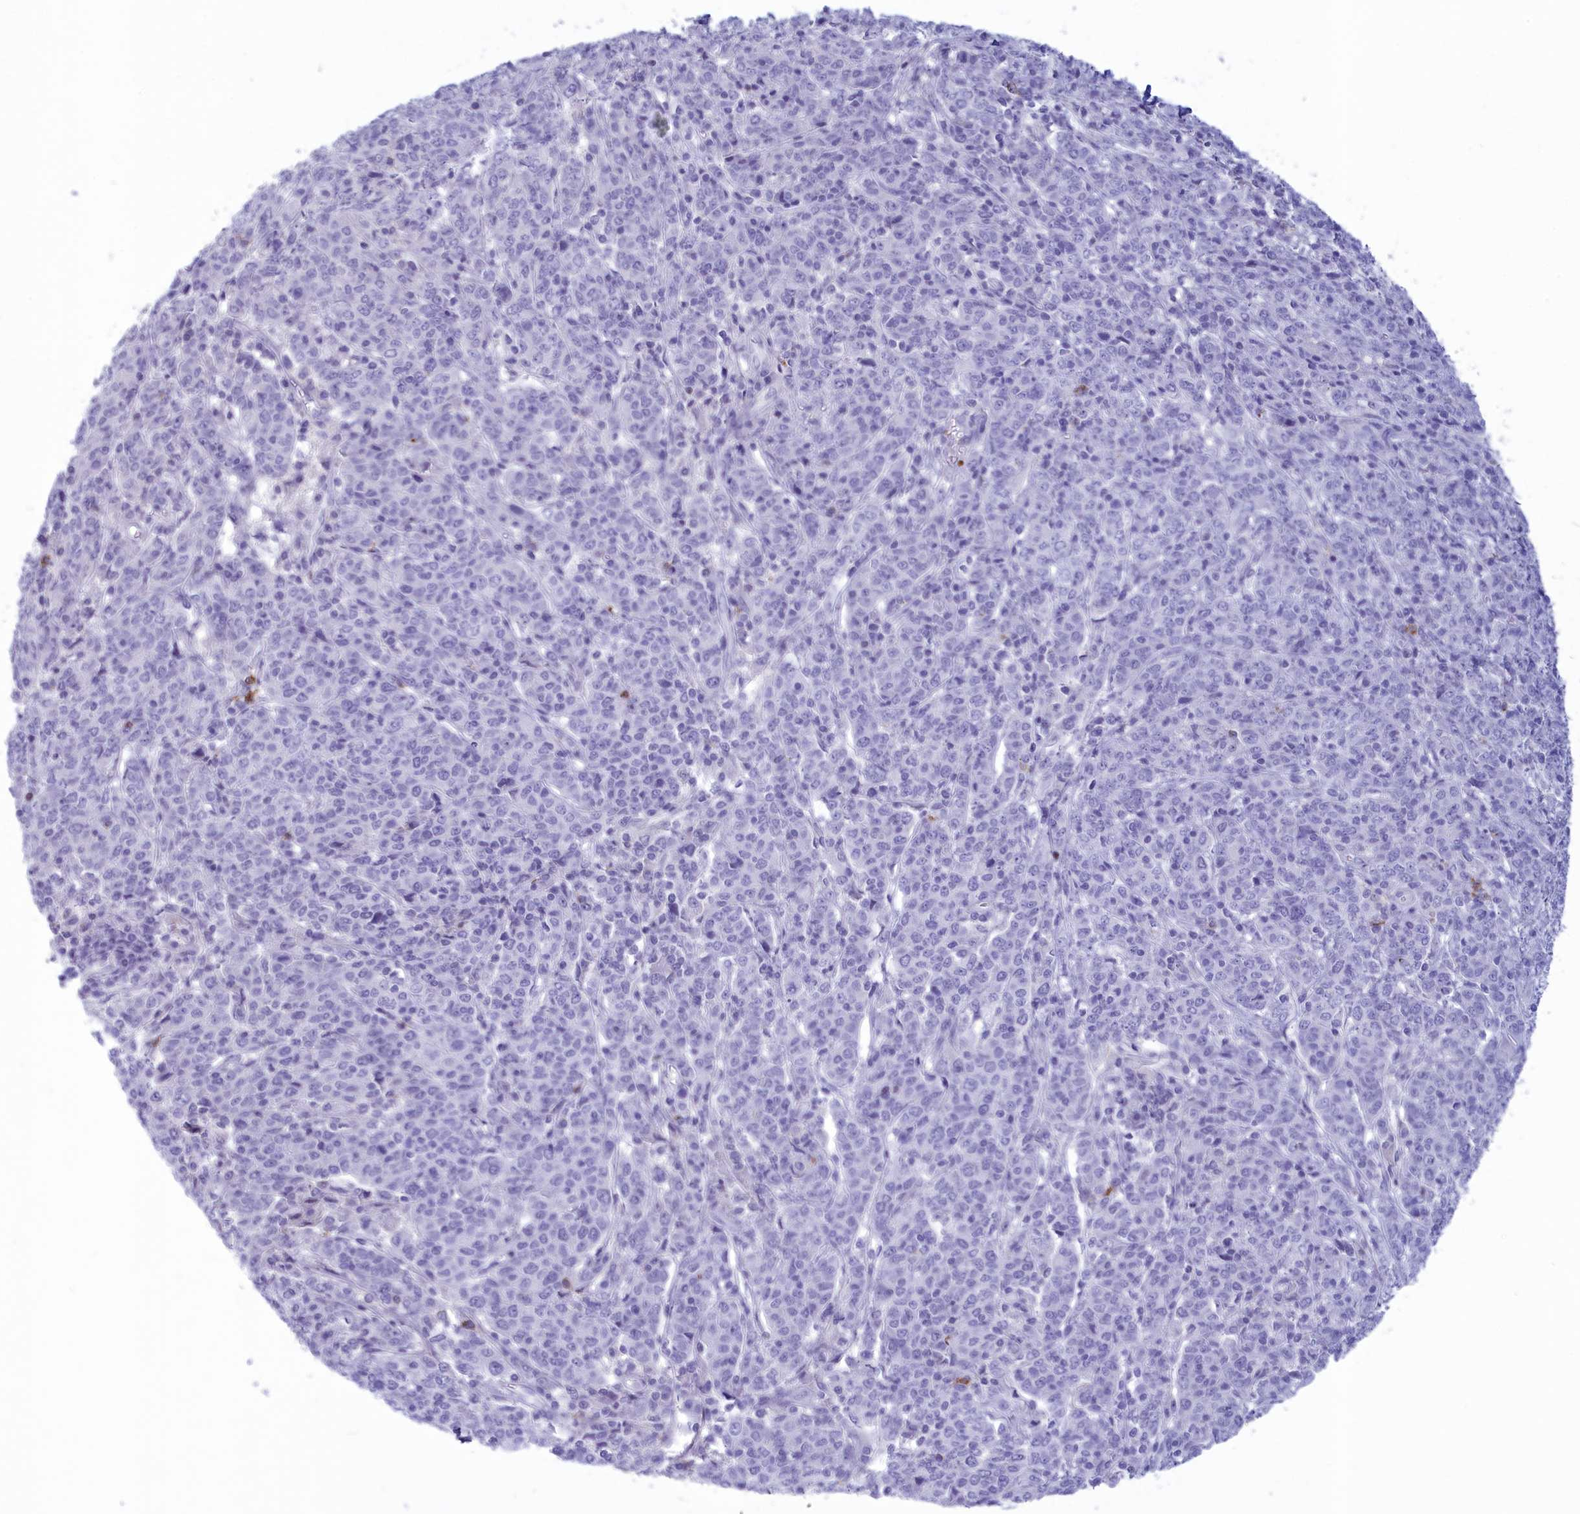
{"staining": {"intensity": "negative", "quantity": "none", "location": "none"}, "tissue": "cervical cancer", "cell_type": "Tumor cells", "image_type": "cancer", "snomed": [{"axis": "morphology", "description": "Squamous cell carcinoma, NOS"}, {"axis": "topography", "description": "Cervix"}], "caption": "DAB immunohistochemical staining of human cervical cancer (squamous cell carcinoma) displays no significant expression in tumor cells.", "gene": "GAPDHS", "patient": {"sex": "female", "age": 67}}